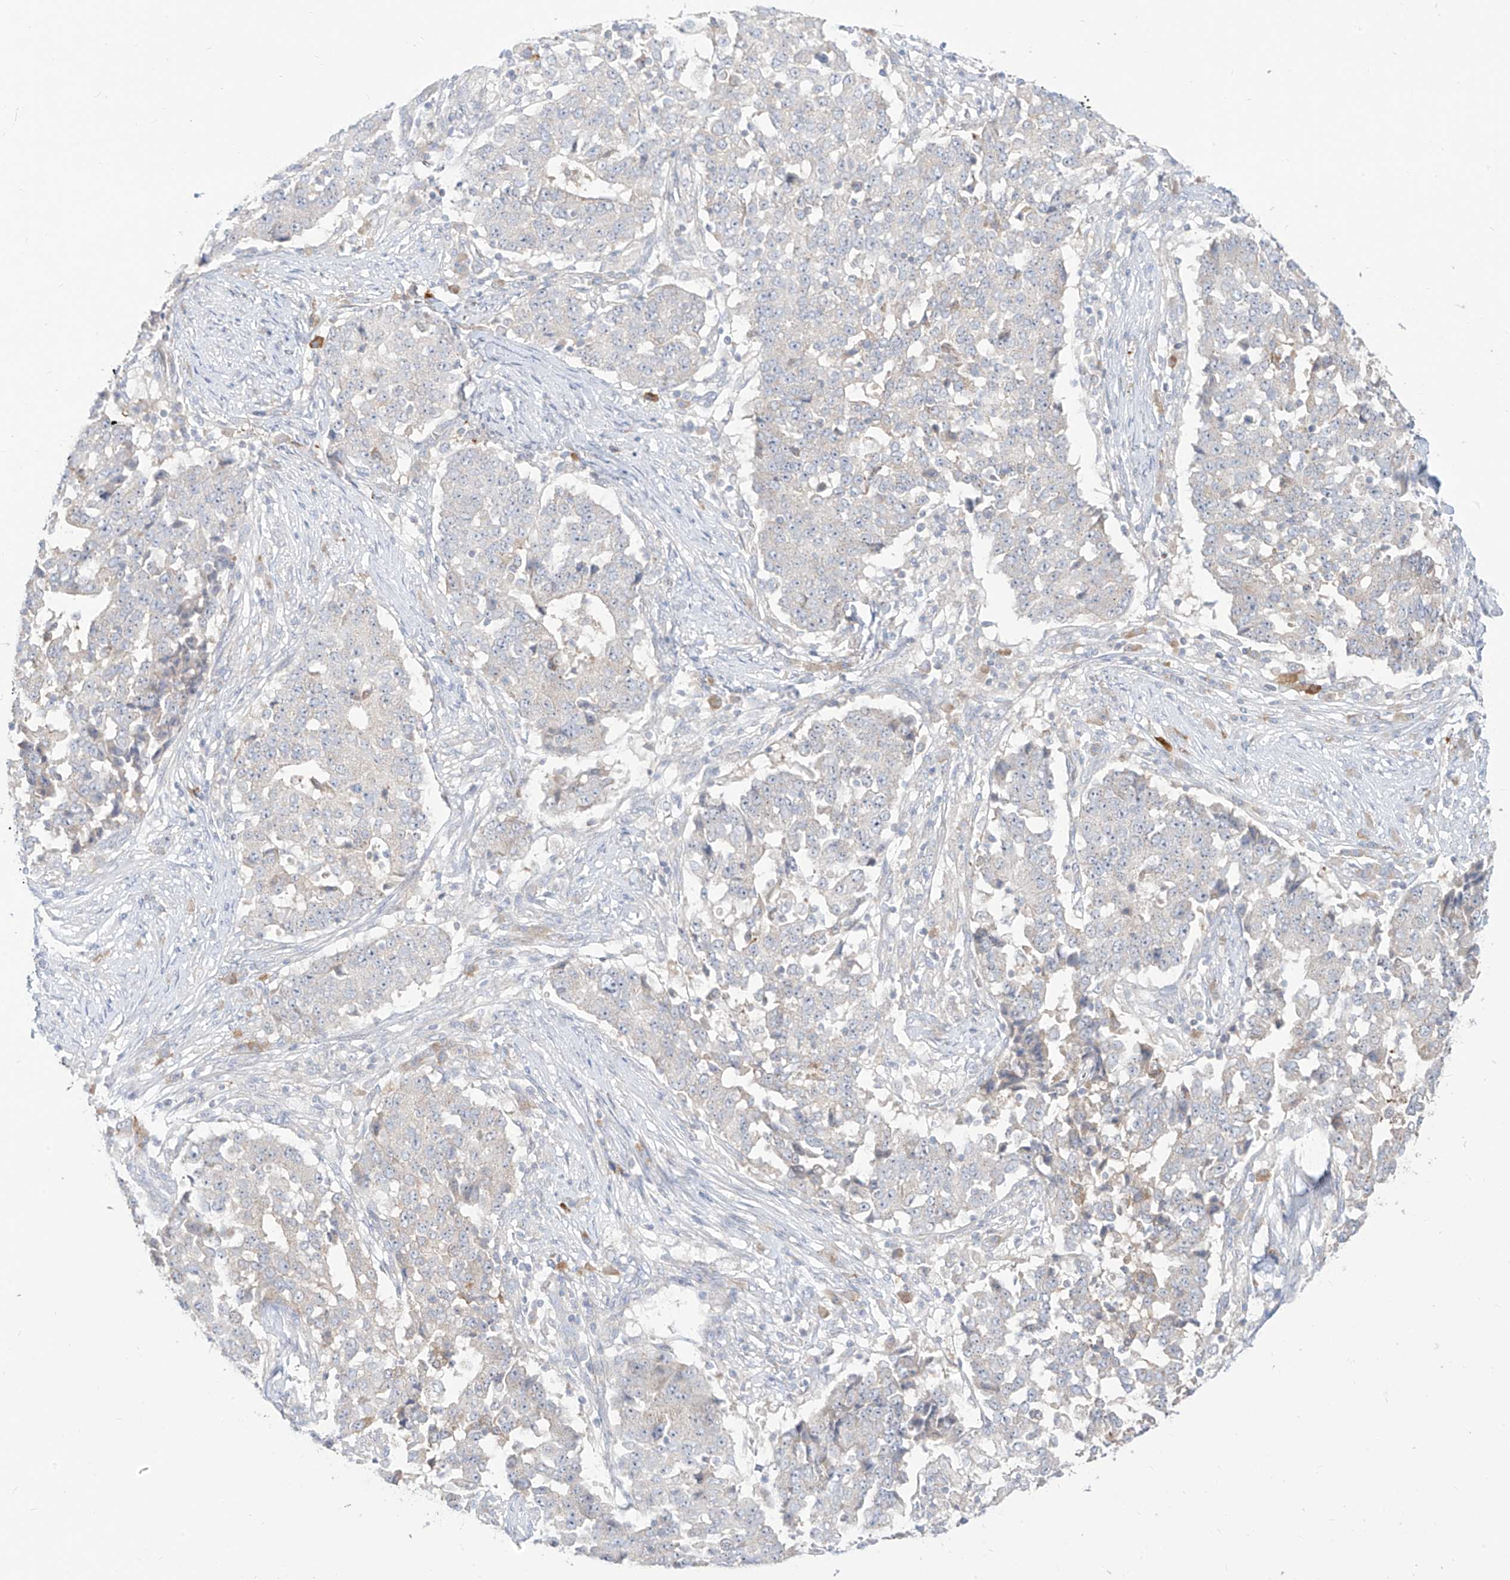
{"staining": {"intensity": "negative", "quantity": "none", "location": "none"}, "tissue": "stomach cancer", "cell_type": "Tumor cells", "image_type": "cancer", "snomed": [{"axis": "morphology", "description": "Adenocarcinoma, NOS"}, {"axis": "topography", "description": "Stomach"}], "caption": "Tumor cells show no significant protein staining in stomach cancer. (DAB (3,3'-diaminobenzidine) immunohistochemistry, high magnification).", "gene": "SYTL3", "patient": {"sex": "male", "age": 59}}